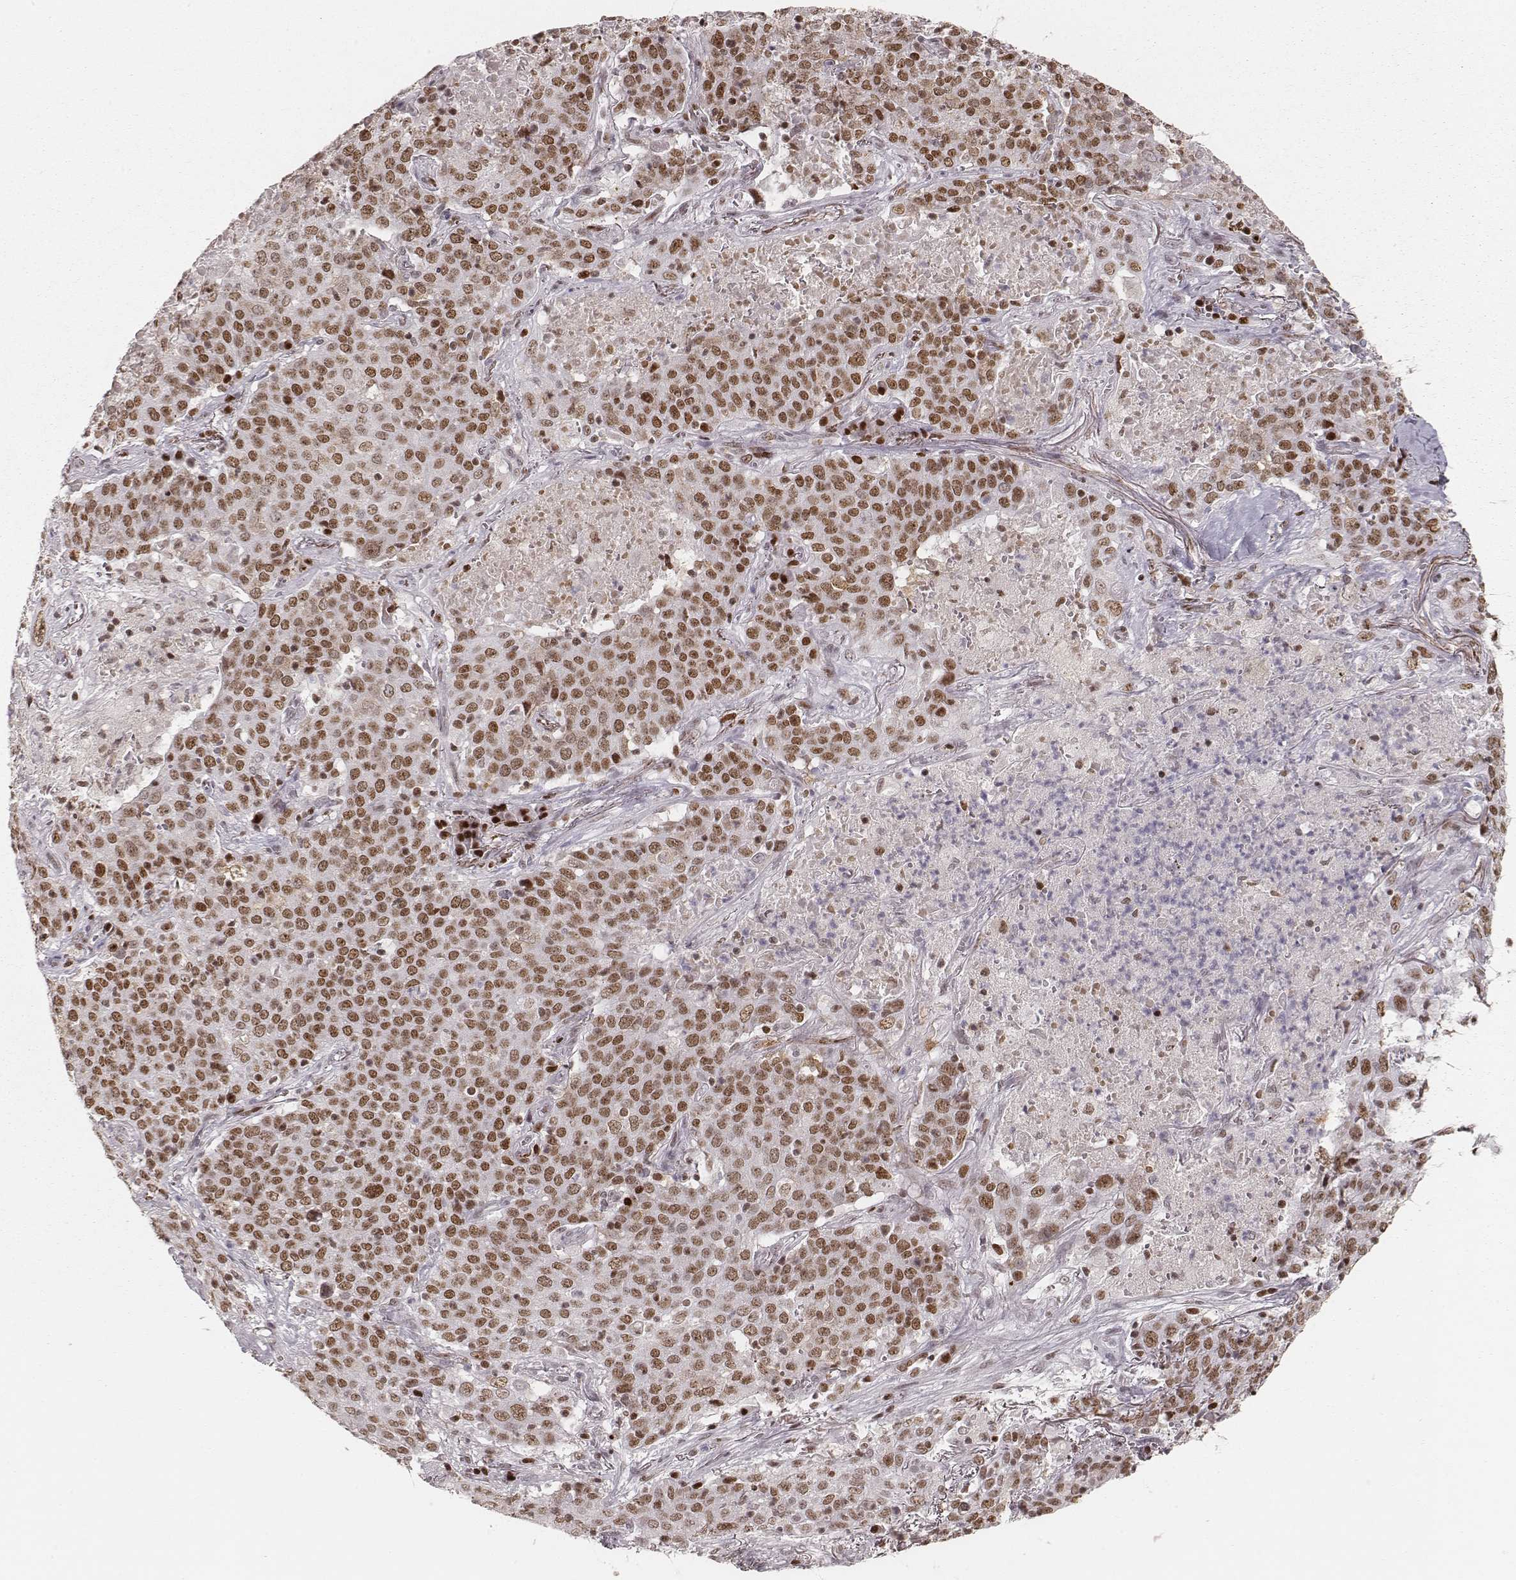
{"staining": {"intensity": "moderate", "quantity": ">75%", "location": "nuclear"}, "tissue": "lung cancer", "cell_type": "Tumor cells", "image_type": "cancer", "snomed": [{"axis": "morphology", "description": "Squamous cell carcinoma, NOS"}, {"axis": "topography", "description": "Lung"}], "caption": "Lung cancer (squamous cell carcinoma) tissue demonstrates moderate nuclear staining in approximately >75% of tumor cells, visualized by immunohistochemistry. (Stains: DAB in brown, nuclei in blue, Microscopy: brightfield microscopy at high magnification).", "gene": "PARP1", "patient": {"sex": "male", "age": 82}}